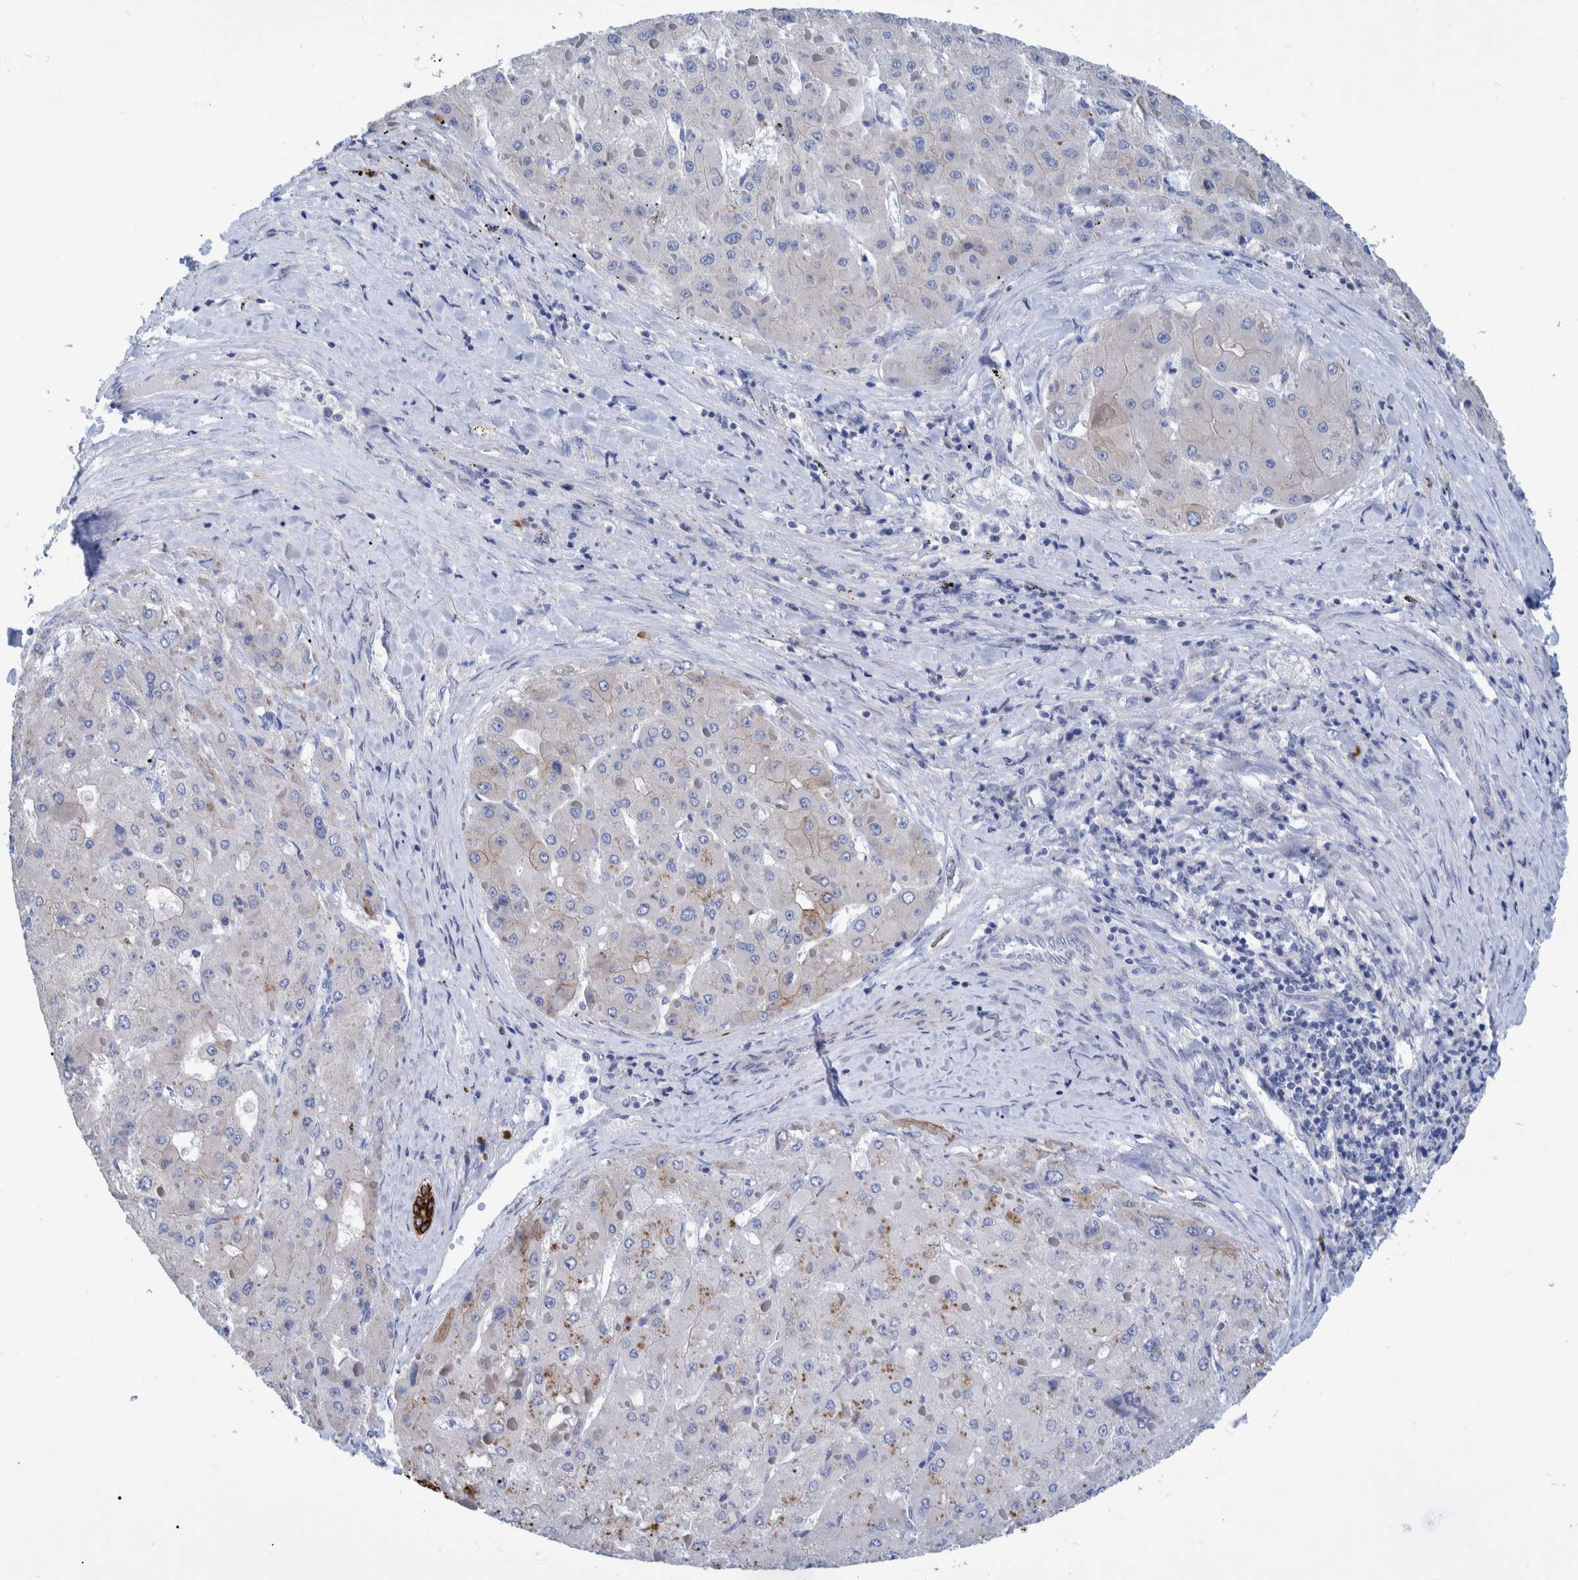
{"staining": {"intensity": "weak", "quantity": "<25%", "location": "cytoplasmic/membranous"}, "tissue": "liver cancer", "cell_type": "Tumor cells", "image_type": "cancer", "snomed": [{"axis": "morphology", "description": "Carcinoma, Hepatocellular, NOS"}, {"axis": "topography", "description": "Liver"}], "caption": "Tumor cells show no significant protein expression in liver hepatocellular carcinoma. (Brightfield microscopy of DAB immunohistochemistry (IHC) at high magnification).", "gene": "MKS1", "patient": {"sex": "female", "age": 73}}